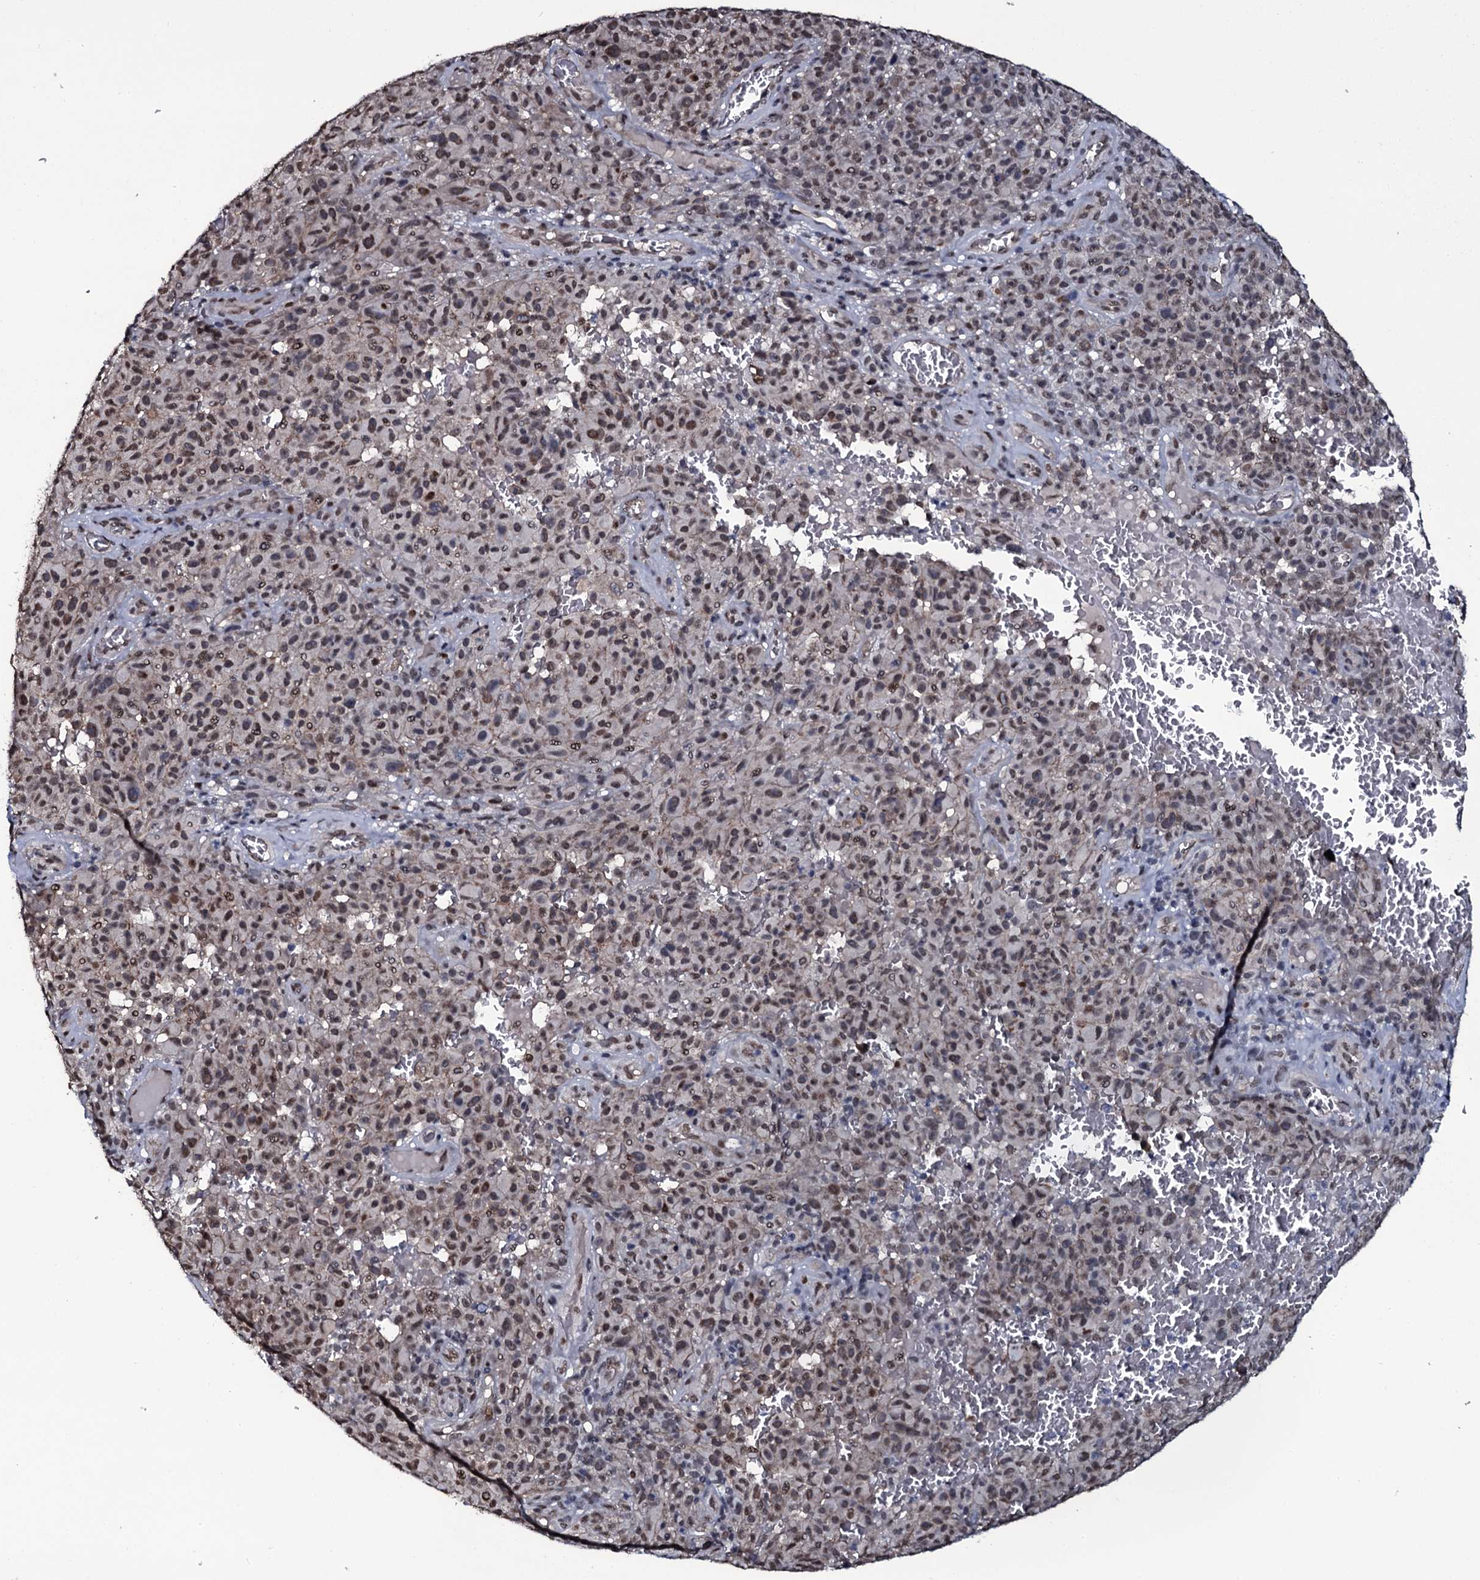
{"staining": {"intensity": "moderate", "quantity": ">75%", "location": "nuclear"}, "tissue": "melanoma", "cell_type": "Tumor cells", "image_type": "cancer", "snomed": [{"axis": "morphology", "description": "Malignant melanoma, NOS"}, {"axis": "topography", "description": "Skin"}], "caption": "This is an image of immunohistochemistry staining of malignant melanoma, which shows moderate positivity in the nuclear of tumor cells.", "gene": "SH2D4B", "patient": {"sex": "female", "age": 82}}